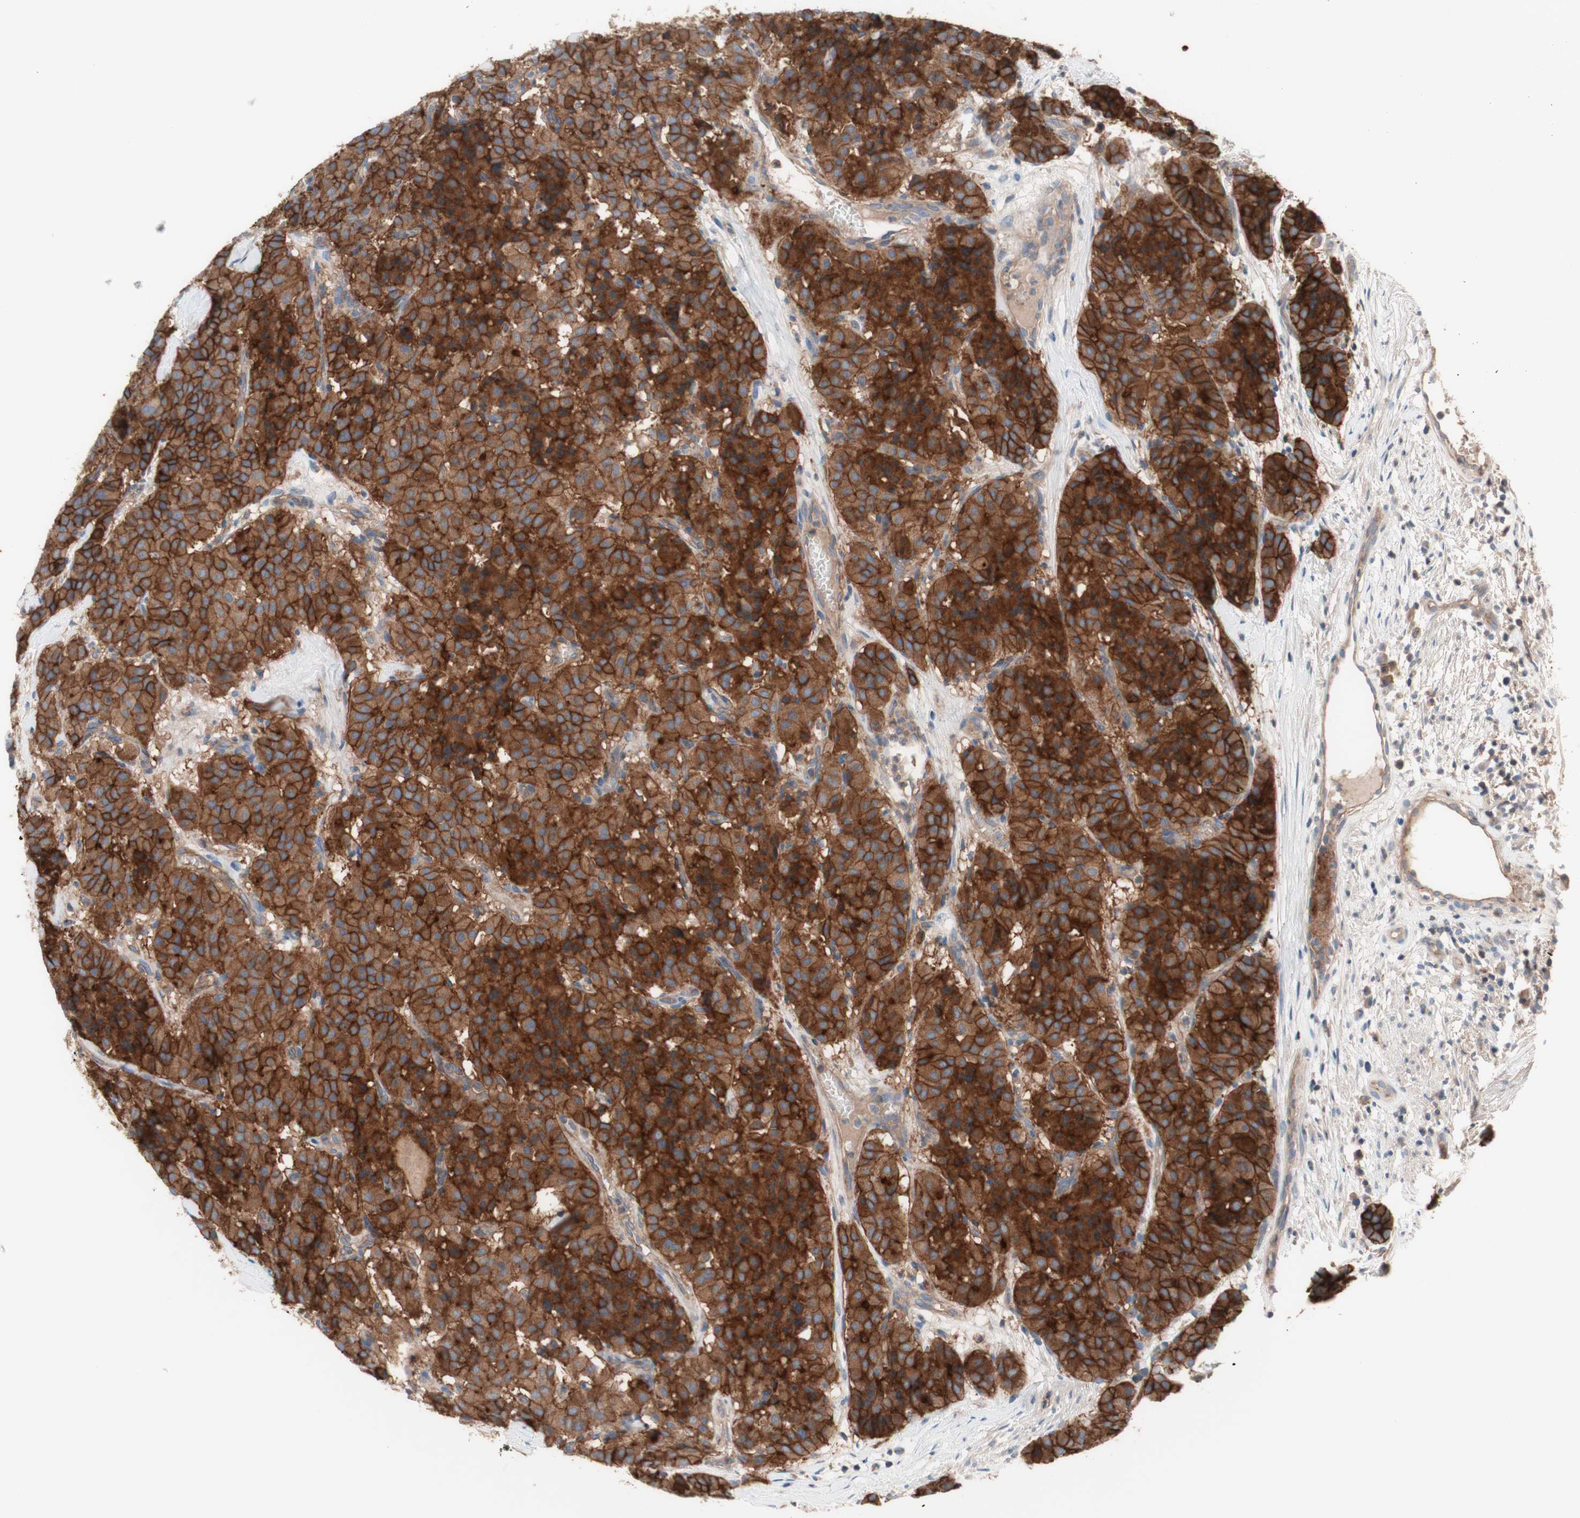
{"staining": {"intensity": "strong", "quantity": ">75%", "location": "cytoplasmic/membranous"}, "tissue": "carcinoid", "cell_type": "Tumor cells", "image_type": "cancer", "snomed": [{"axis": "morphology", "description": "Carcinoid, malignant, NOS"}, {"axis": "topography", "description": "Lung"}], "caption": "Protein analysis of carcinoid (malignant) tissue demonstrates strong cytoplasmic/membranous staining in approximately >75% of tumor cells.", "gene": "CD46", "patient": {"sex": "male", "age": 30}}